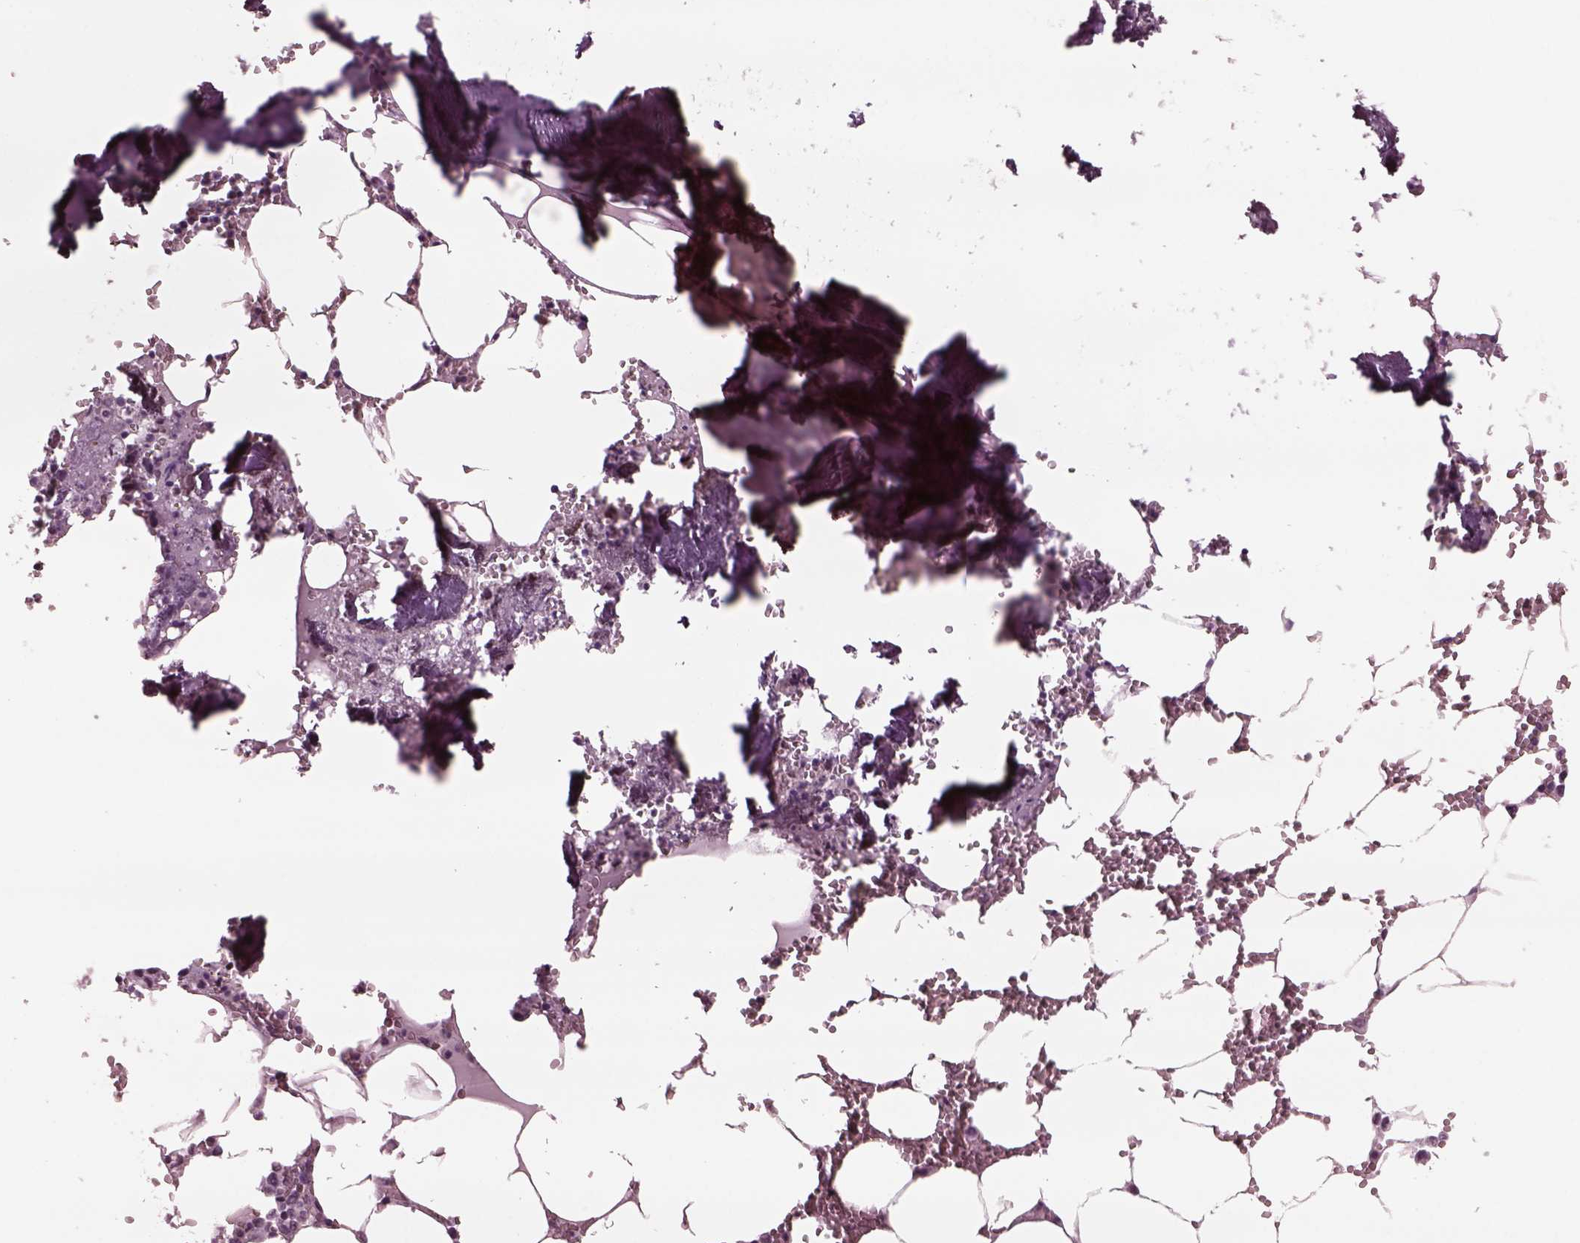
{"staining": {"intensity": "negative", "quantity": "none", "location": "none"}, "tissue": "bone marrow", "cell_type": "Hematopoietic cells", "image_type": "normal", "snomed": [{"axis": "morphology", "description": "Normal tissue, NOS"}, {"axis": "topography", "description": "Bone marrow"}], "caption": "Immunohistochemistry of normal human bone marrow shows no expression in hematopoietic cells.", "gene": "YY2", "patient": {"sex": "male", "age": 54}}